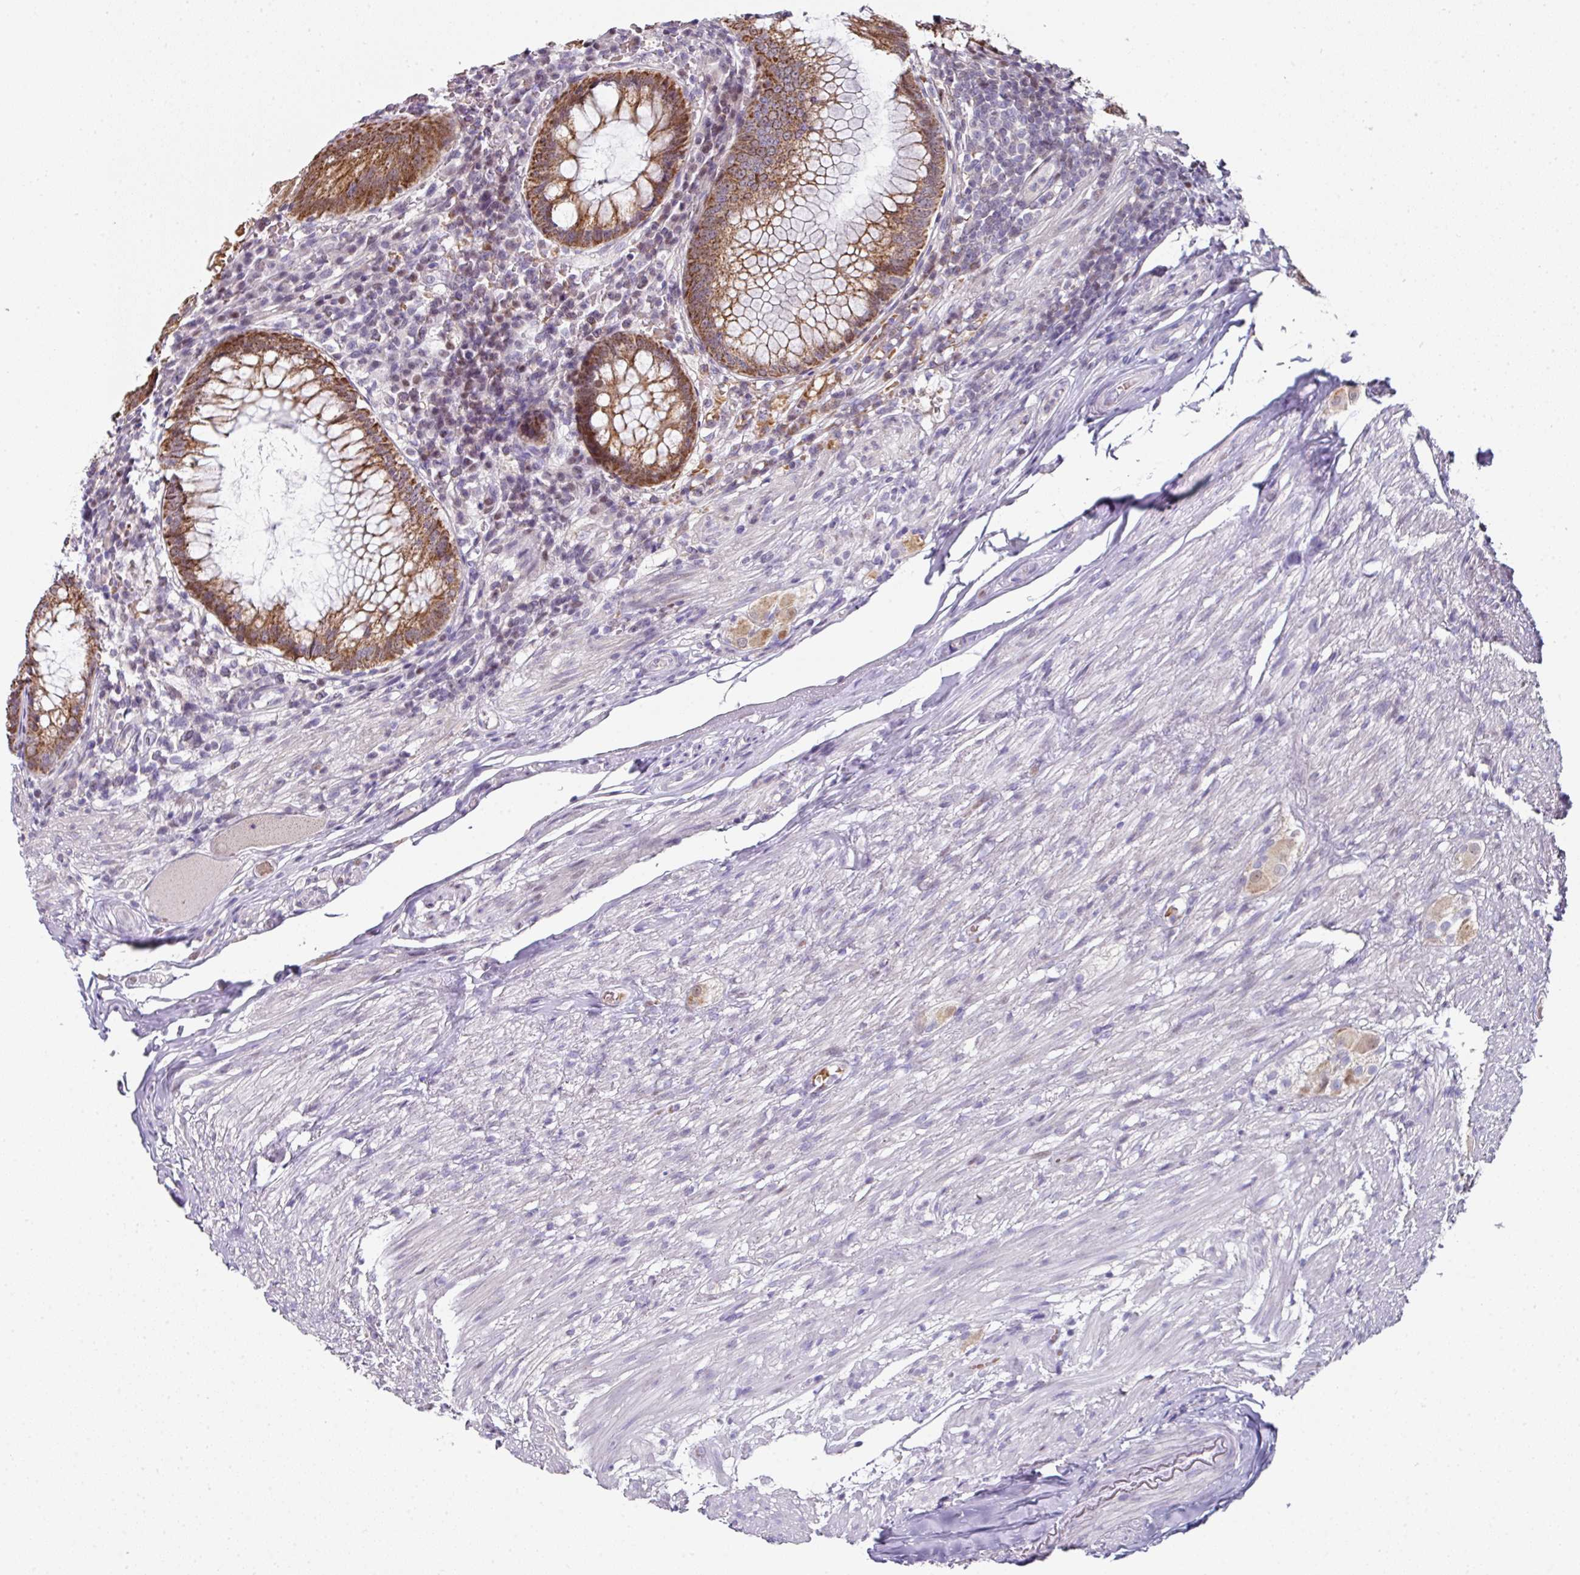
{"staining": {"intensity": "strong", "quantity": ">75%", "location": "cytoplasmic/membranous"}, "tissue": "appendix", "cell_type": "Glandular cells", "image_type": "normal", "snomed": [{"axis": "morphology", "description": "Normal tissue, NOS"}, {"axis": "topography", "description": "Appendix"}], "caption": "This image displays immunohistochemistry staining of benign appendix, with high strong cytoplasmic/membranous staining in about >75% of glandular cells.", "gene": "ANKRD18A", "patient": {"sex": "male", "age": 83}}